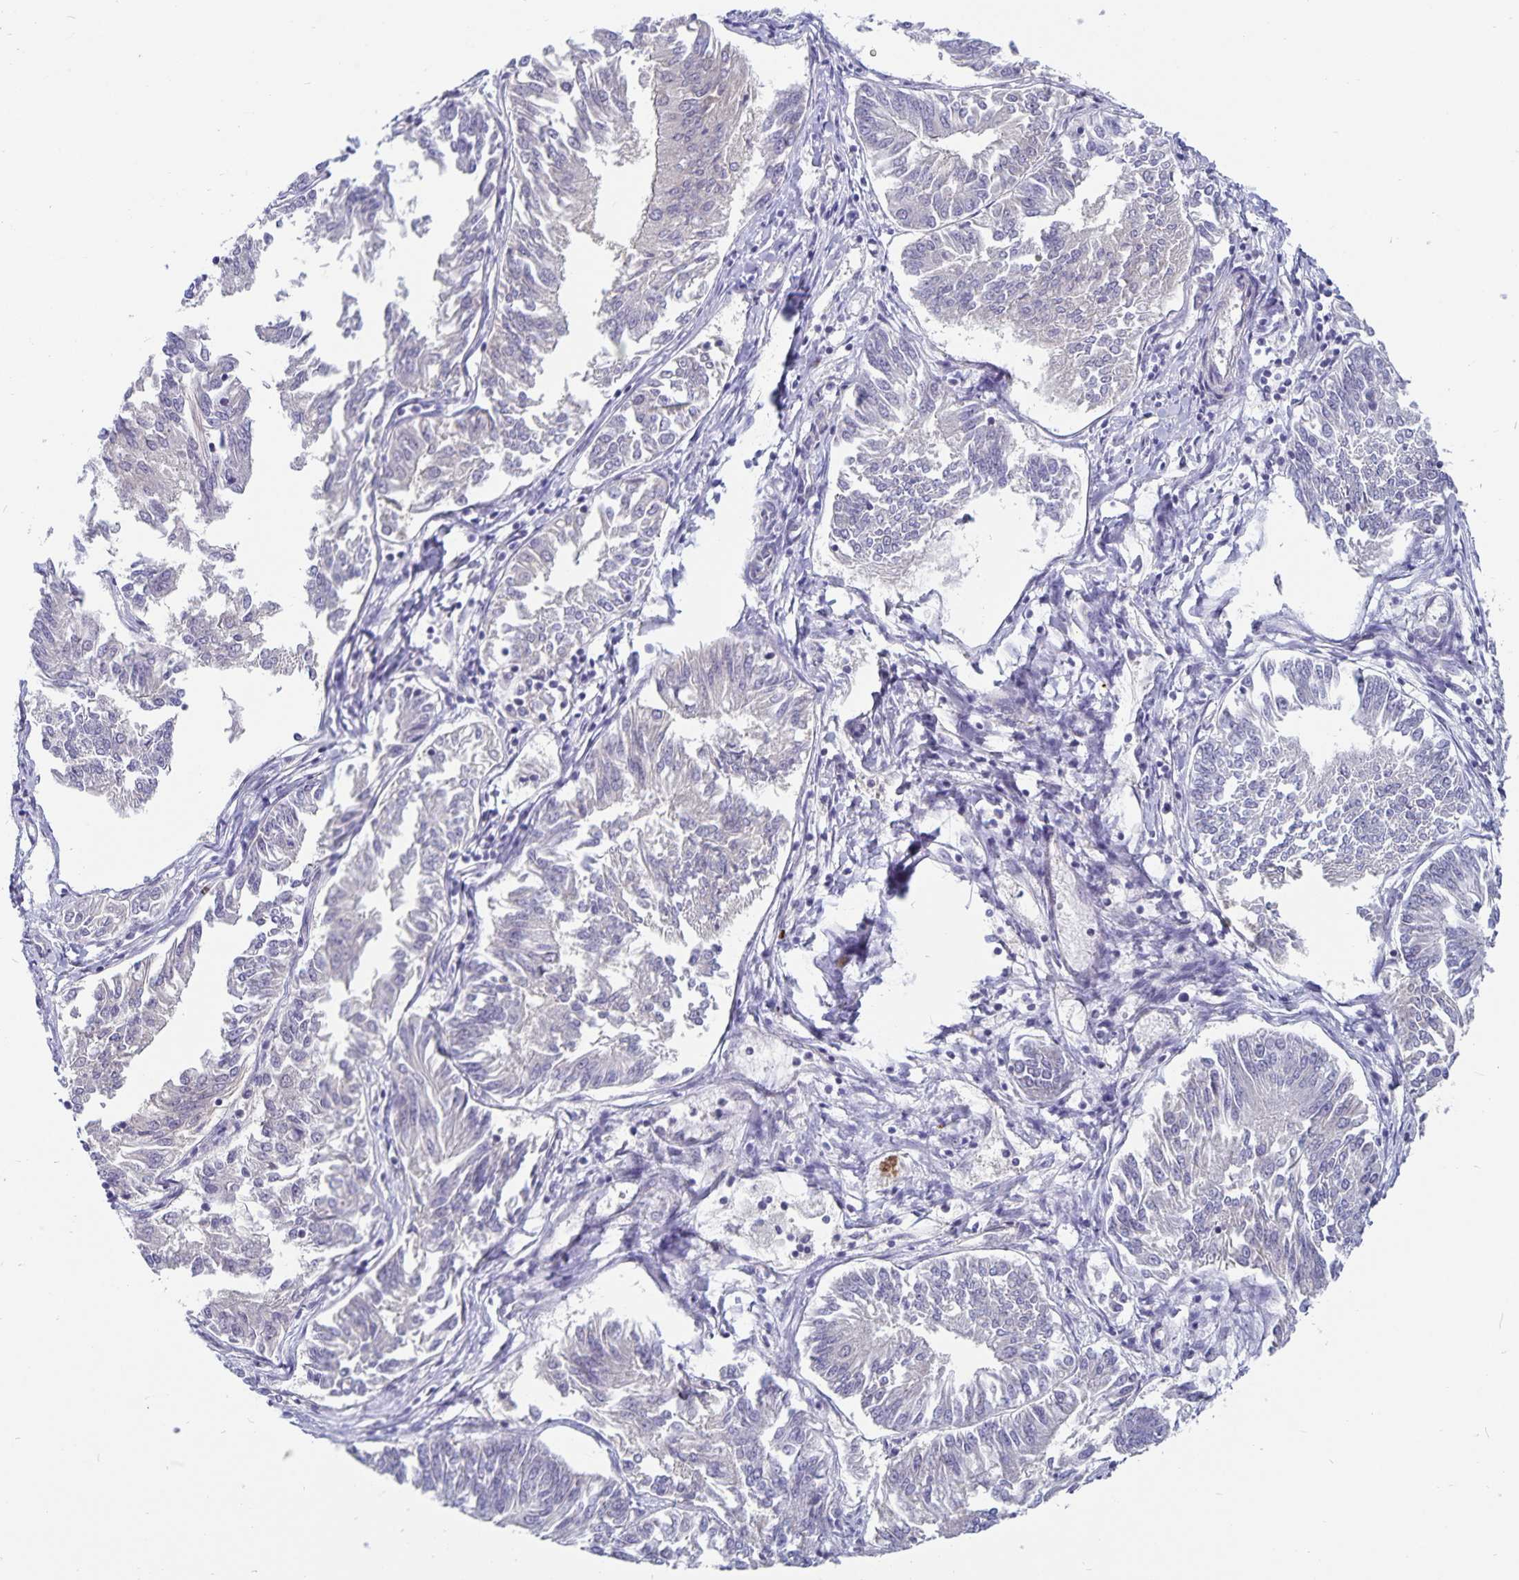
{"staining": {"intensity": "negative", "quantity": "none", "location": "none"}, "tissue": "endometrial cancer", "cell_type": "Tumor cells", "image_type": "cancer", "snomed": [{"axis": "morphology", "description": "Adenocarcinoma, NOS"}, {"axis": "topography", "description": "Endometrium"}], "caption": "Adenocarcinoma (endometrial) was stained to show a protein in brown. There is no significant positivity in tumor cells. (Brightfield microscopy of DAB immunohistochemistry (IHC) at high magnification).", "gene": "CDKN2B", "patient": {"sex": "female", "age": 58}}